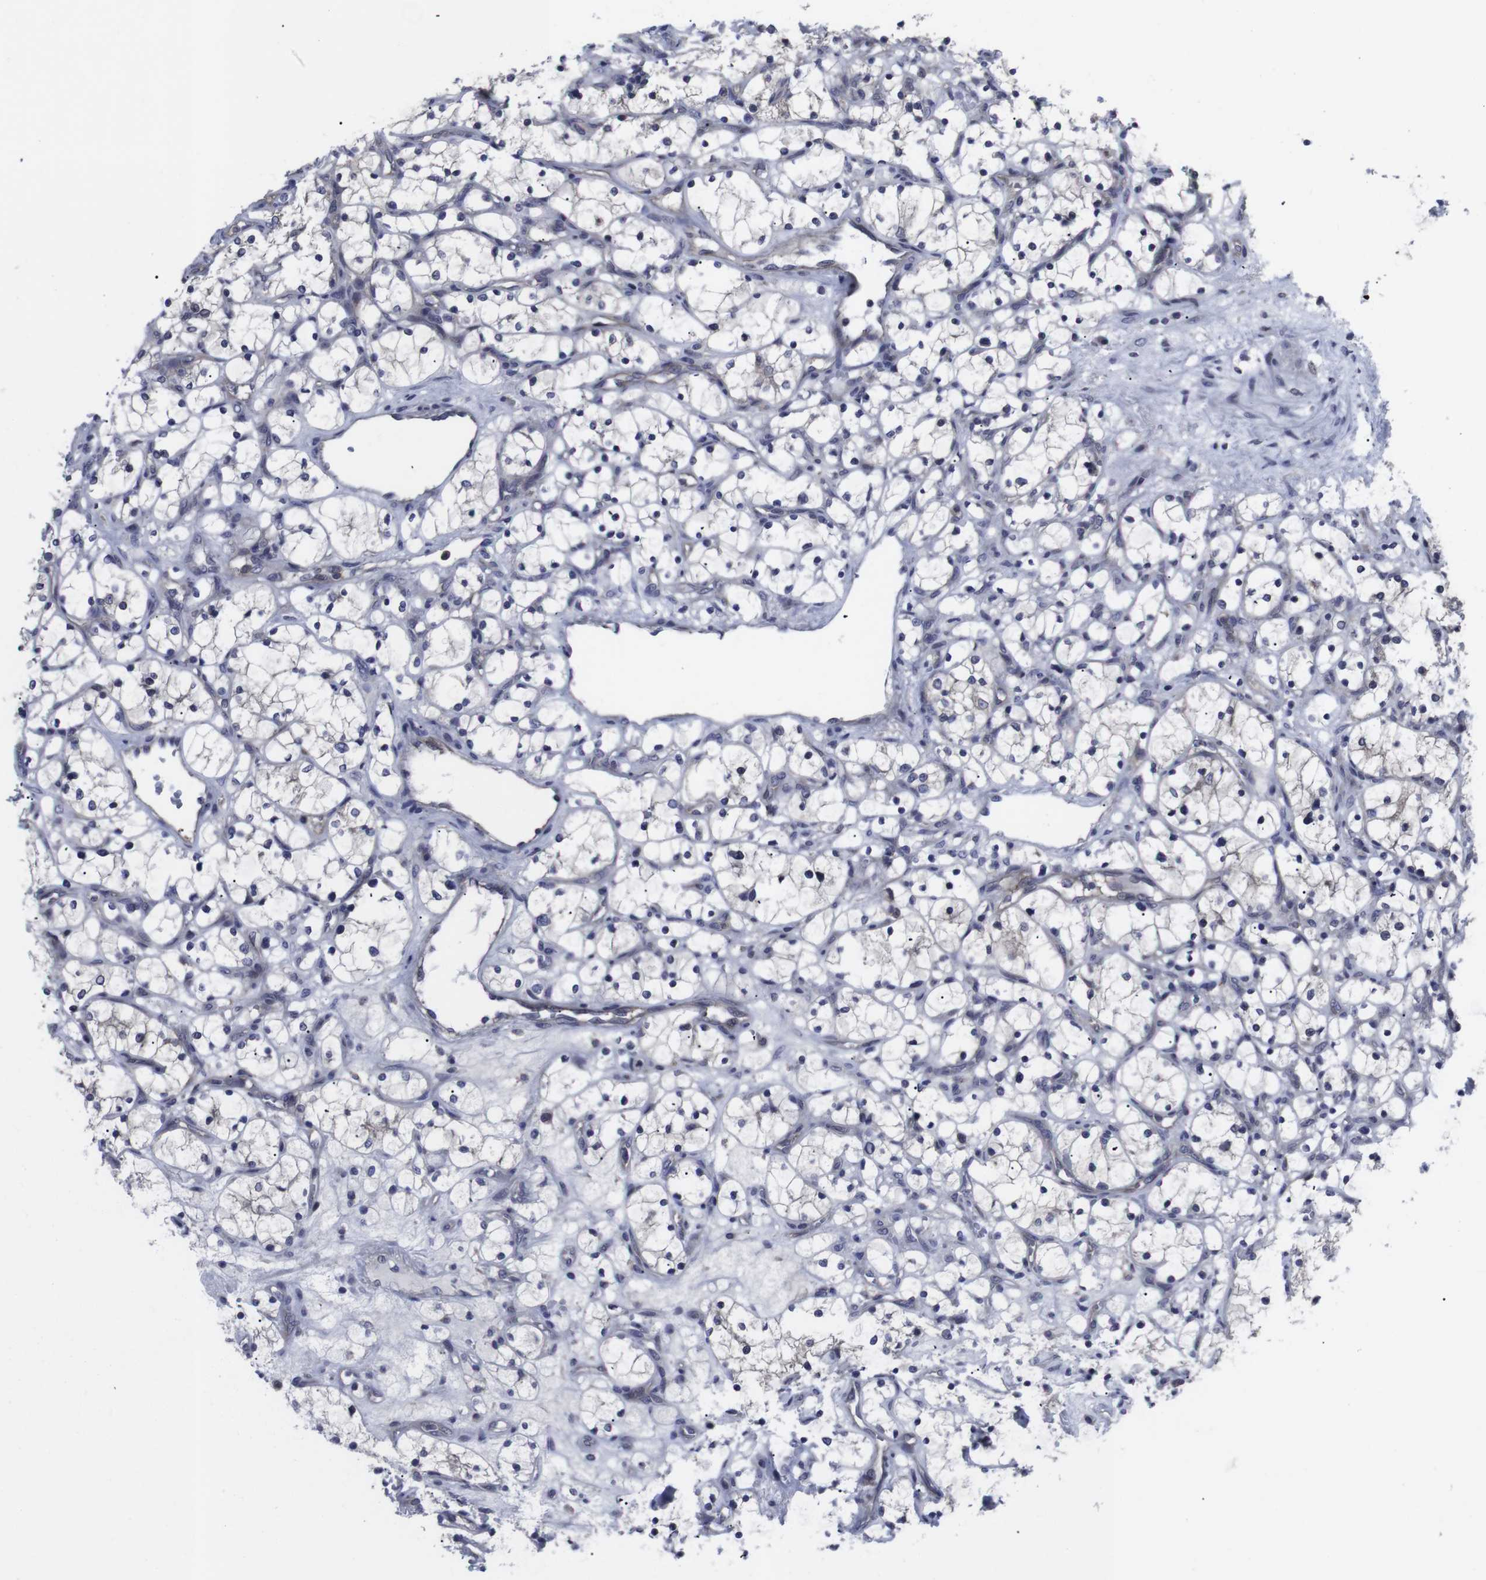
{"staining": {"intensity": "negative", "quantity": "none", "location": "none"}, "tissue": "renal cancer", "cell_type": "Tumor cells", "image_type": "cancer", "snomed": [{"axis": "morphology", "description": "Adenocarcinoma, NOS"}, {"axis": "topography", "description": "Kidney"}], "caption": "Tumor cells are negative for brown protein staining in renal adenocarcinoma.", "gene": "HPRT1", "patient": {"sex": "female", "age": 69}}